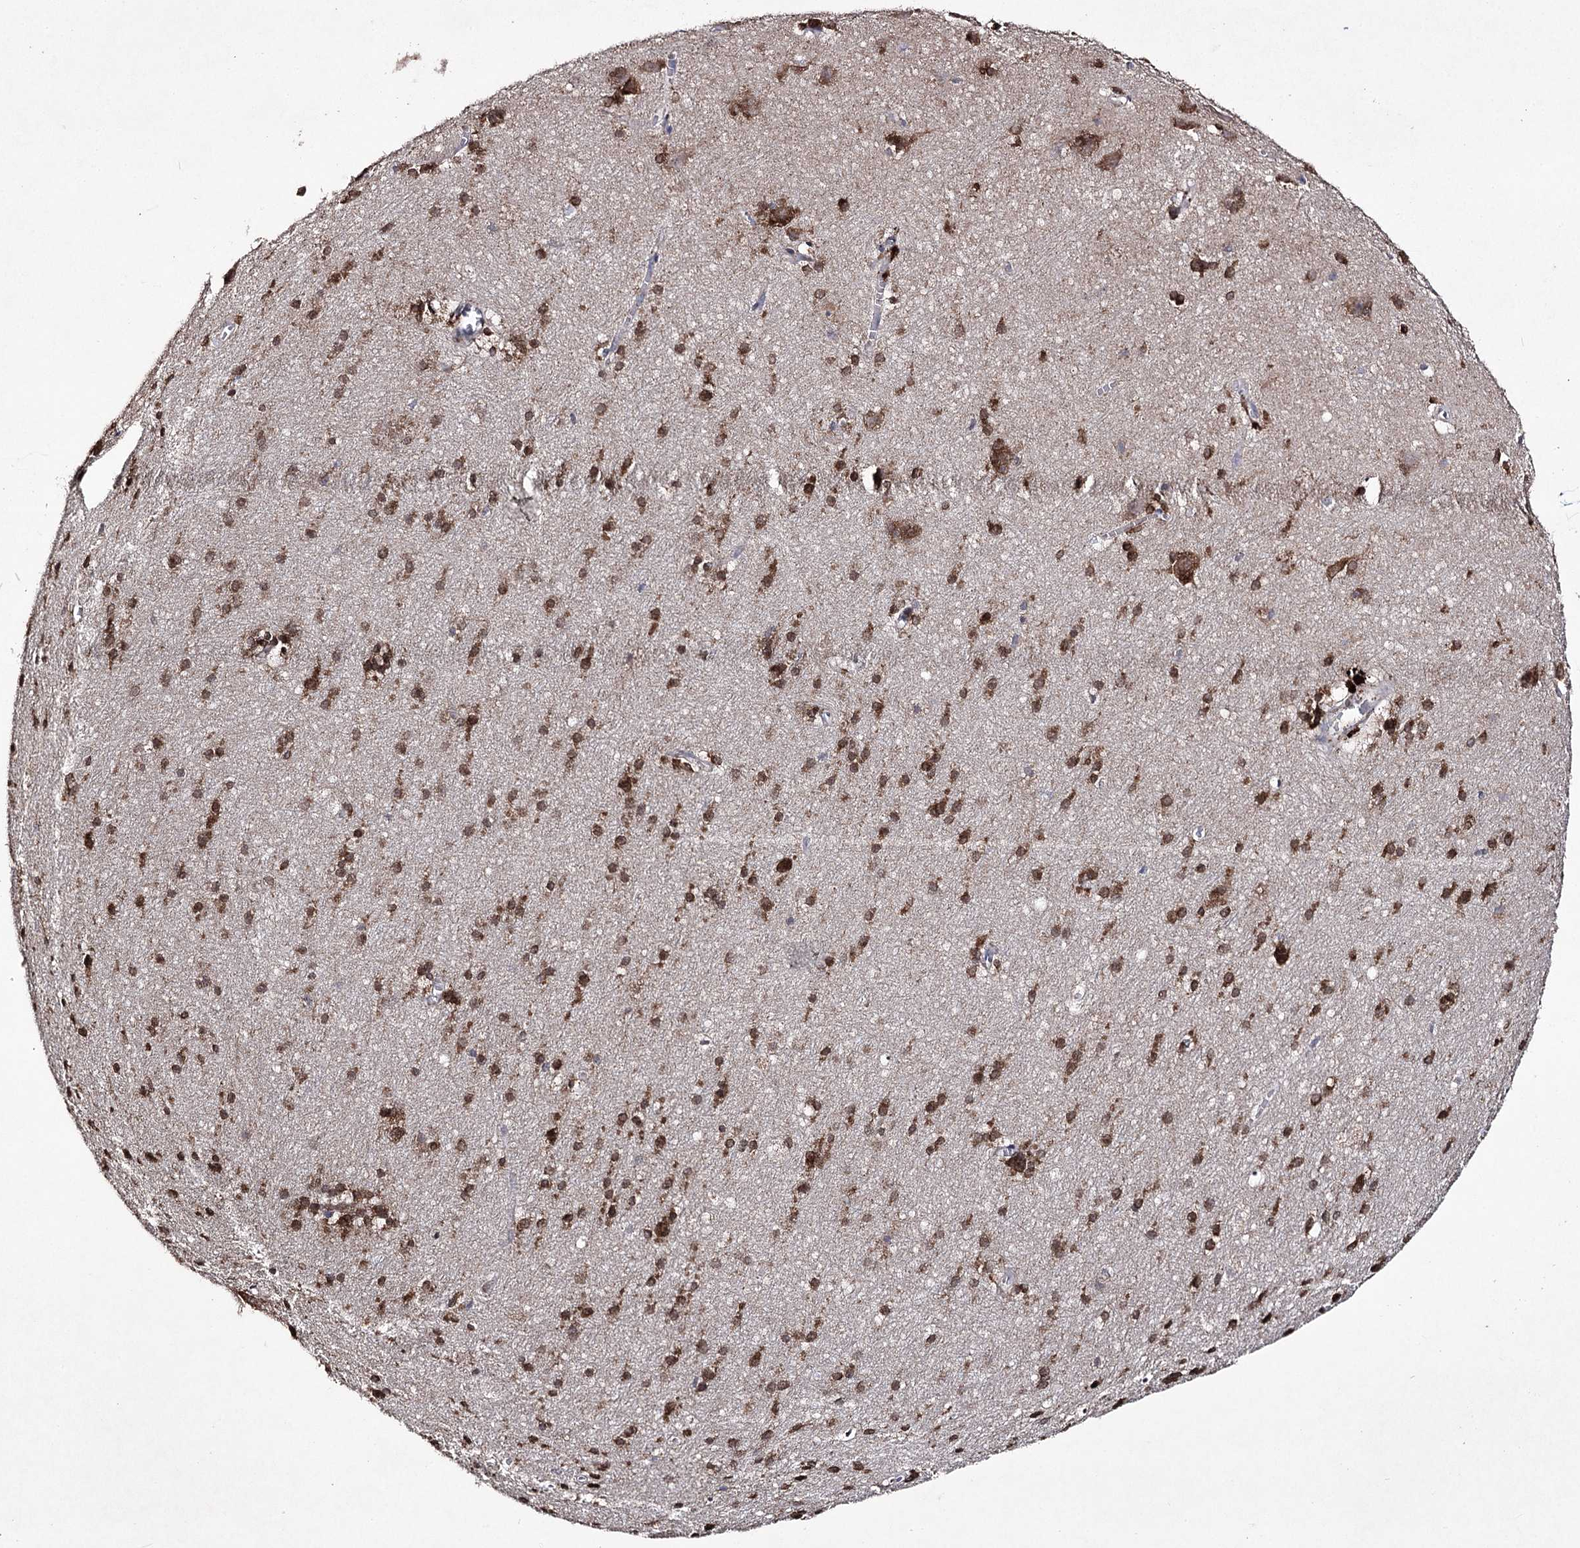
{"staining": {"intensity": "negative", "quantity": "none", "location": "none"}, "tissue": "cerebral cortex", "cell_type": "Endothelial cells", "image_type": "normal", "snomed": [{"axis": "morphology", "description": "Normal tissue, NOS"}, {"axis": "topography", "description": "Cerebral cortex"}], "caption": "This photomicrograph is of unremarkable cerebral cortex stained with immunohistochemistry to label a protein in brown with the nuclei are counter-stained blue. There is no staining in endothelial cells. (Immunohistochemistry (ihc), brightfield microscopy, high magnification).", "gene": "SEMA4G", "patient": {"sex": "male", "age": 54}}